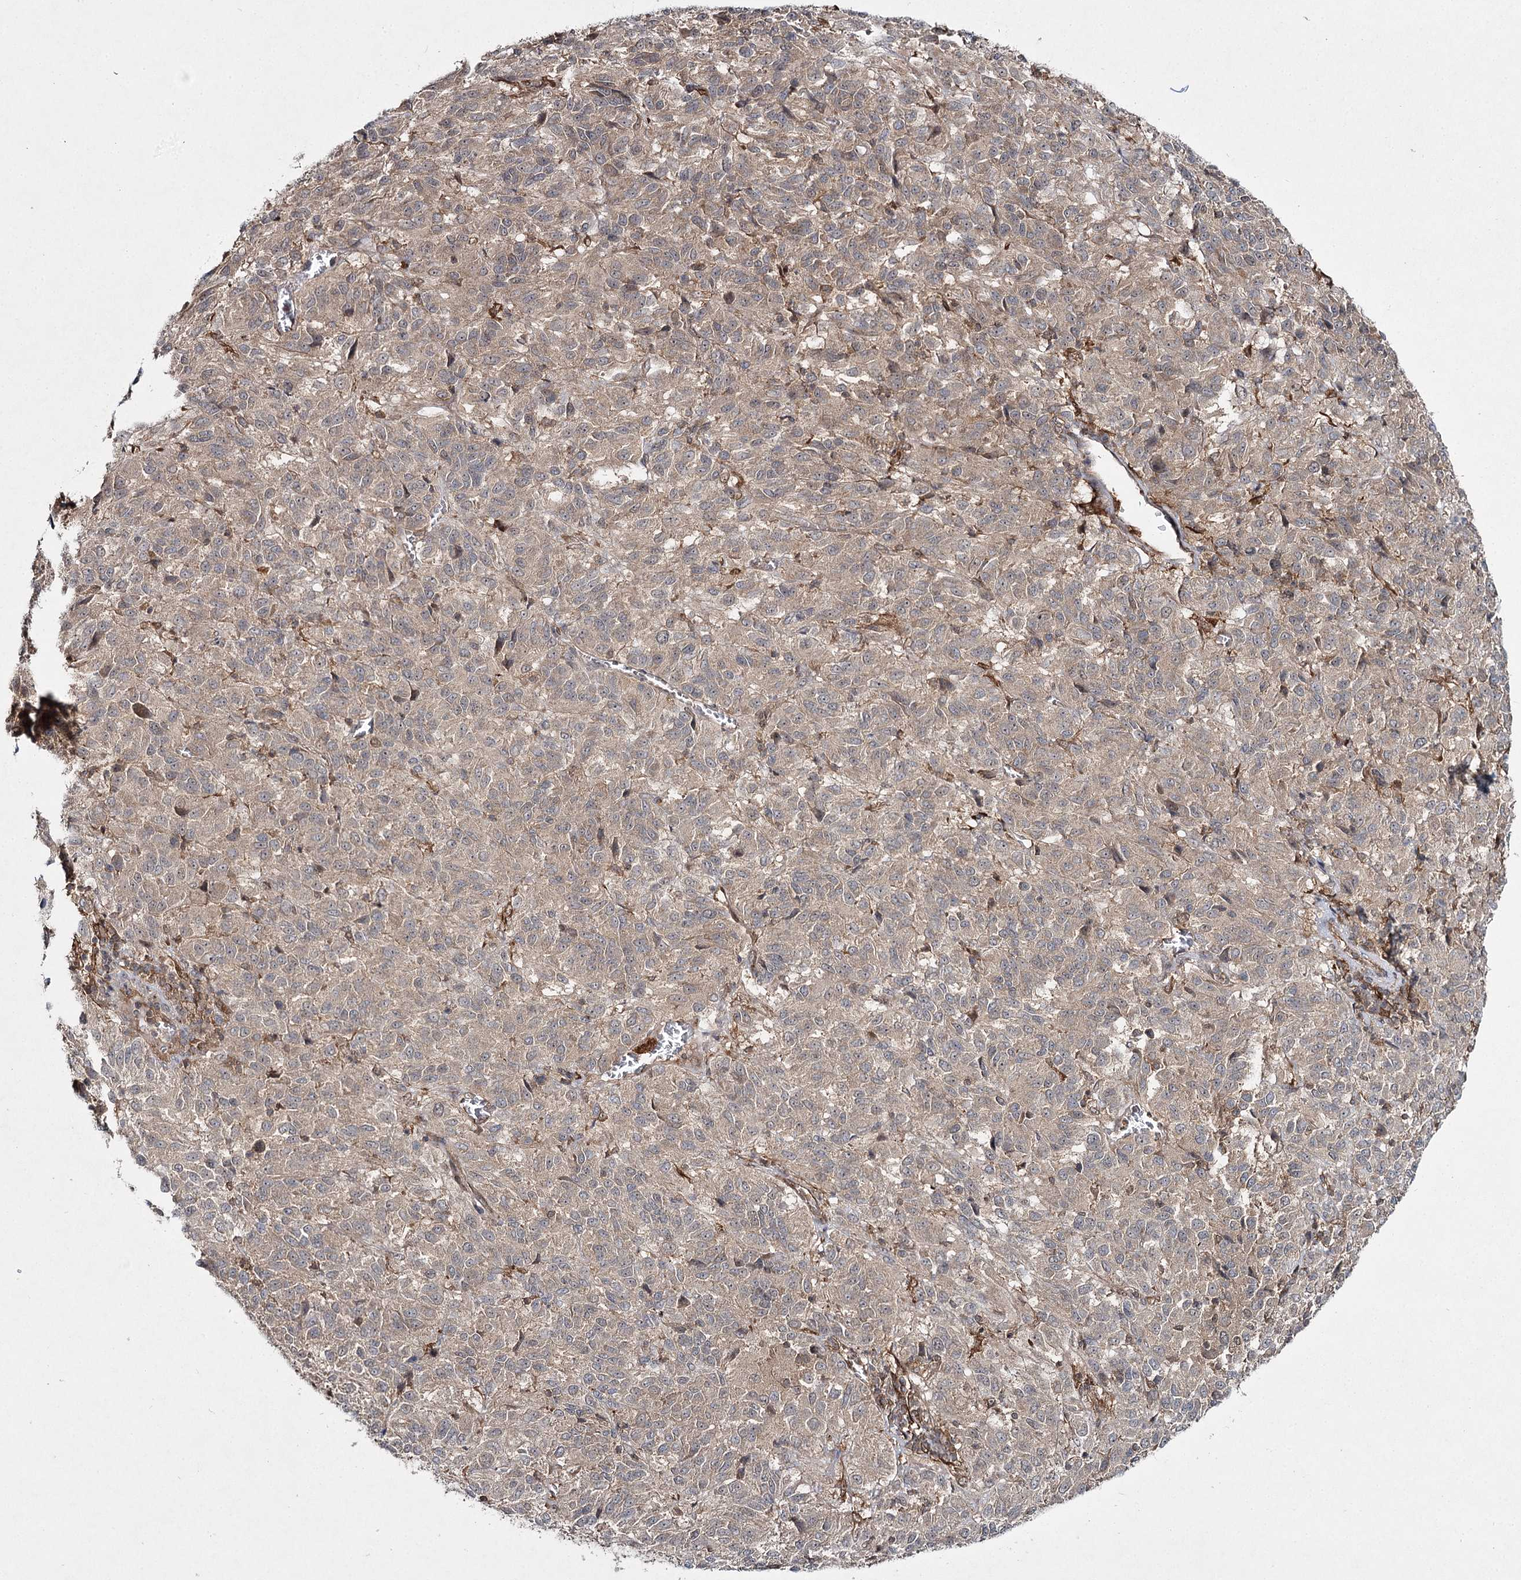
{"staining": {"intensity": "weak", "quantity": "25%-75%", "location": "cytoplasmic/membranous"}, "tissue": "melanoma", "cell_type": "Tumor cells", "image_type": "cancer", "snomed": [{"axis": "morphology", "description": "Malignant melanoma, Metastatic site"}, {"axis": "topography", "description": "Lung"}], "caption": "Human melanoma stained for a protein (brown) displays weak cytoplasmic/membranous positive staining in approximately 25%-75% of tumor cells.", "gene": "WDR44", "patient": {"sex": "male", "age": 64}}